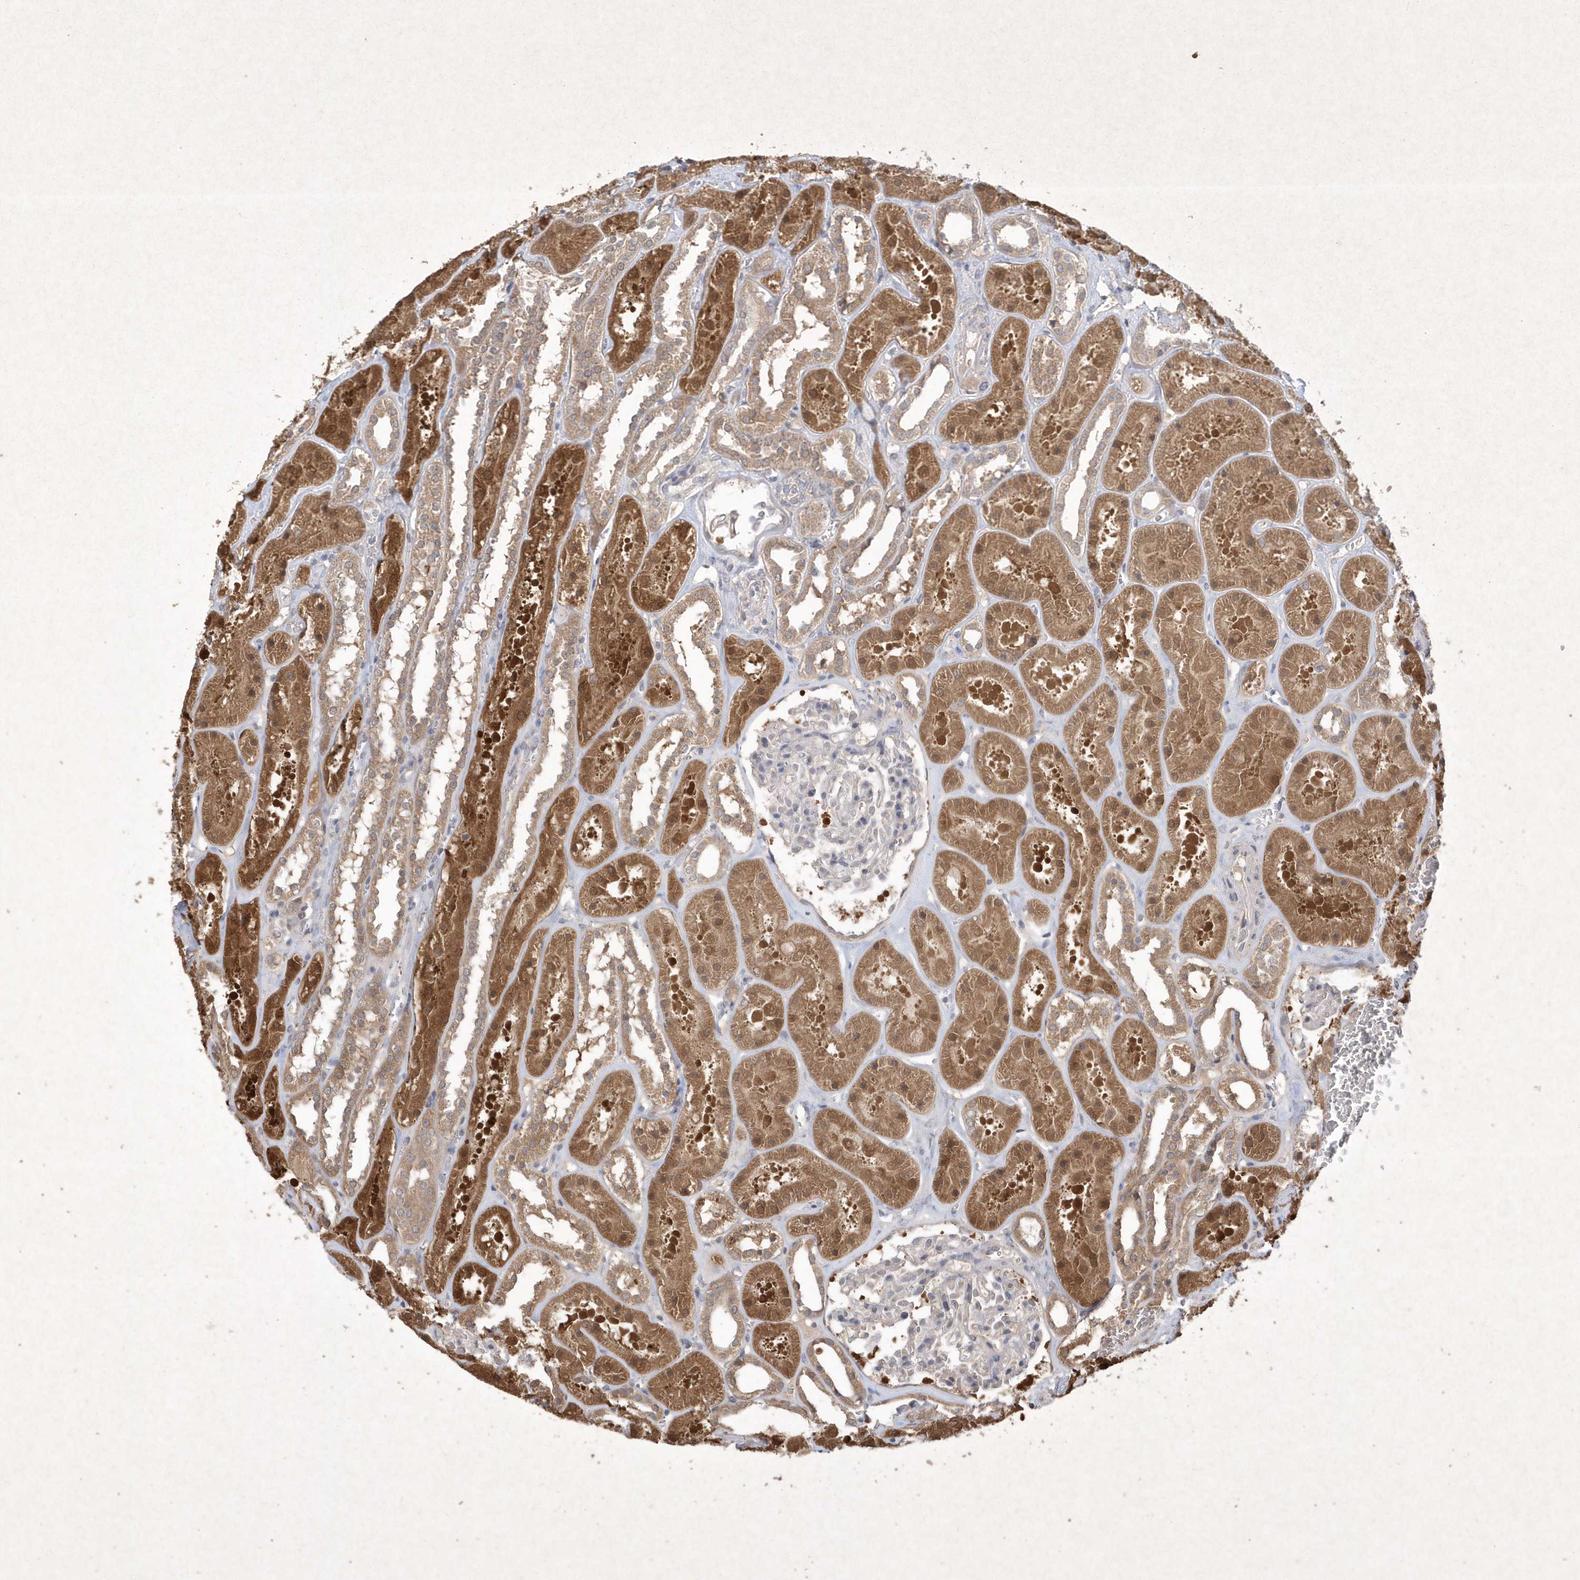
{"staining": {"intensity": "negative", "quantity": "none", "location": "none"}, "tissue": "kidney", "cell_type": "Cells in glomeruli", "image_type": "normal", "snomed": [{"axis": "morphology", "description": "Normal tissue, NOS"}, {"axis": "topography", "description": "Kidney"}], "caption": "Immunohistochemistry (IHC) of benign human kidney exhibits no expression in cells in glomeruli. (Brightfield microscopy of DAB IHC at high magnification).", "gene": "AKR7A2", "patient": {"sex": "female", "age": 41}}